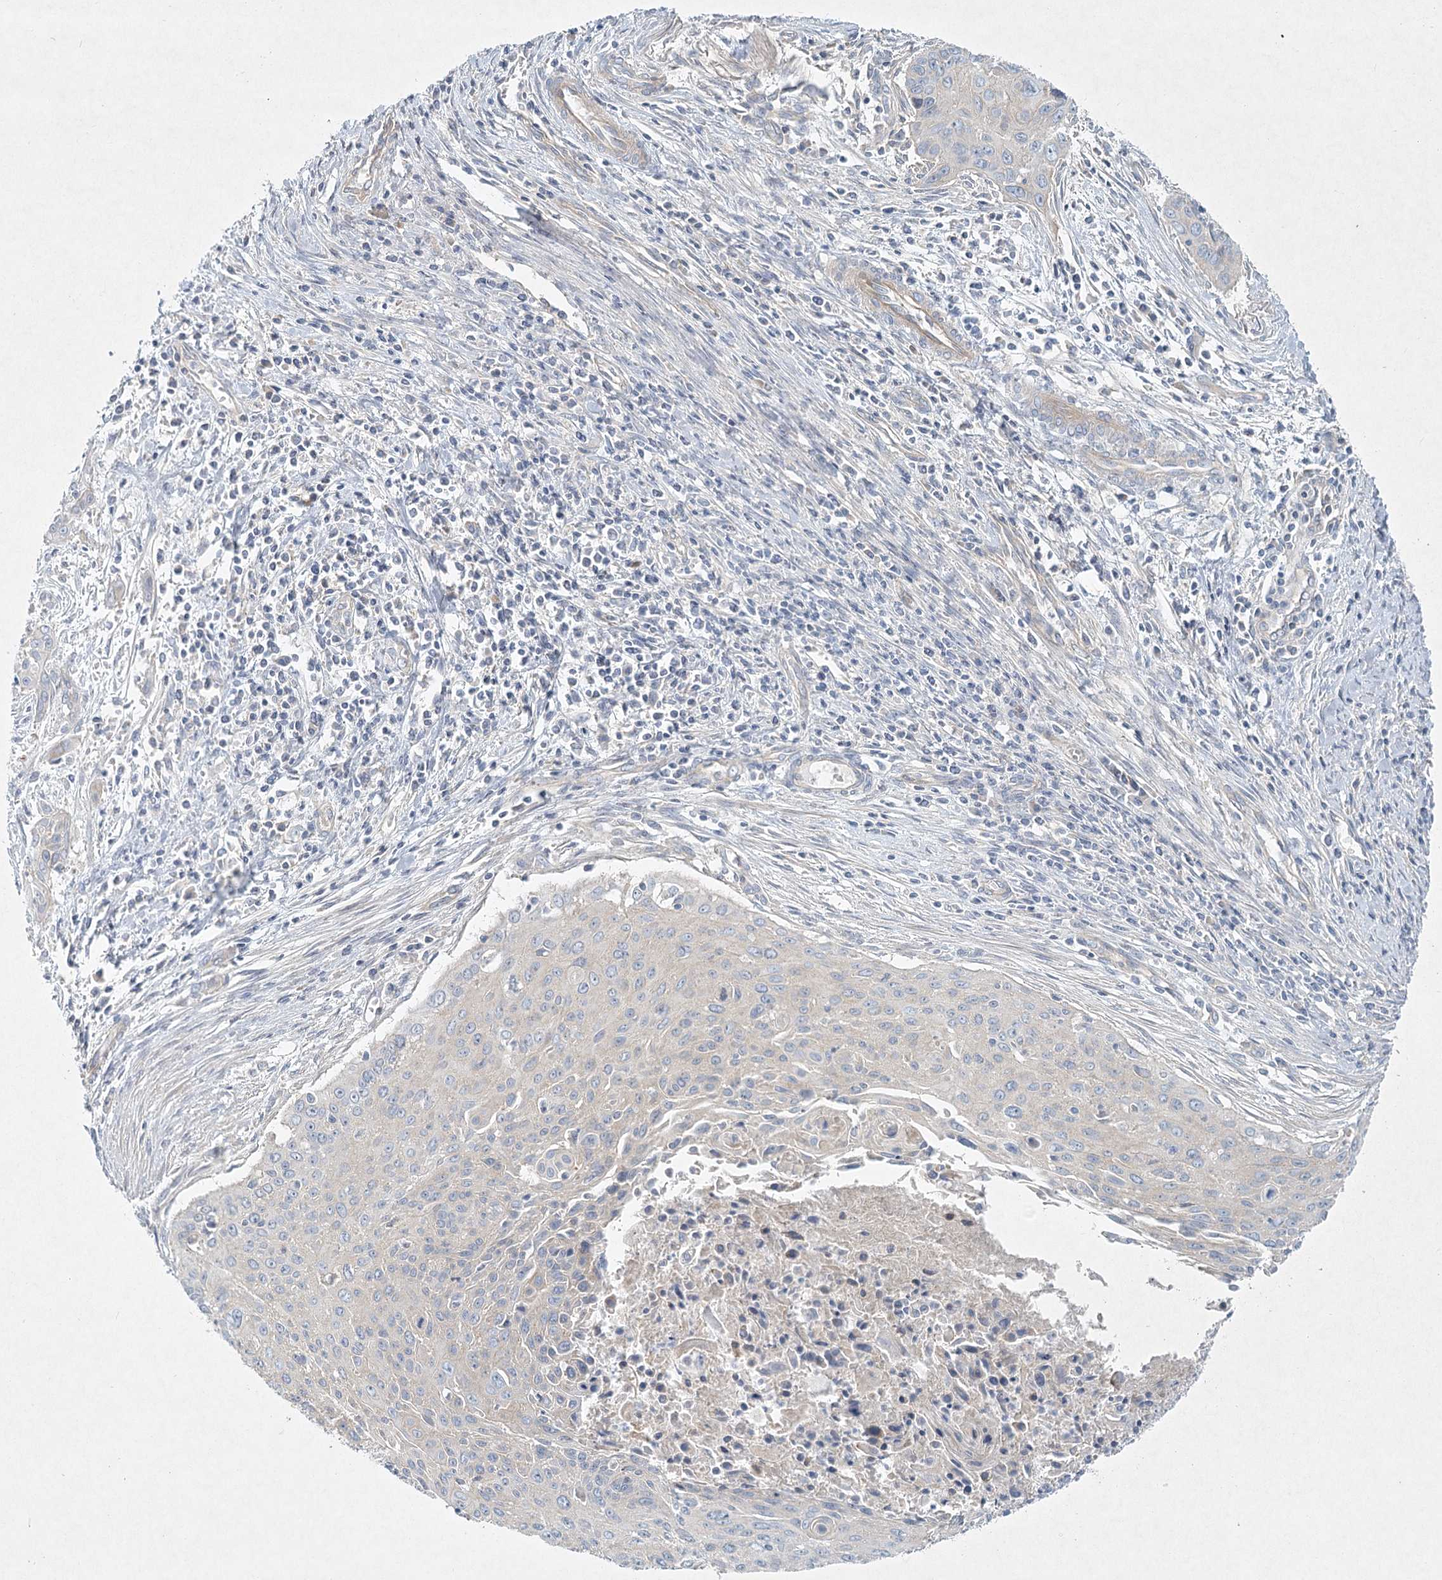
{"staining": {"intensity": "negative", "quantity": "none", "location": "none"}, "tissue": "cervical cancer", "cell_type": "Tumor cells", "image_type": "cancer", "snomed": [{"axis": "morphology", "description": "Squamous cell carcinoma, NOS"}, {"axis": "topography", "description": "Cervix"}], "caption": "Human cervical cancer (squamous cell carcinoma) stained for a protein using immunohistochemistry displays no staining in tumor cells.", "gene": "DNMBP", "patient": {"sex": "female", "age": 55}}